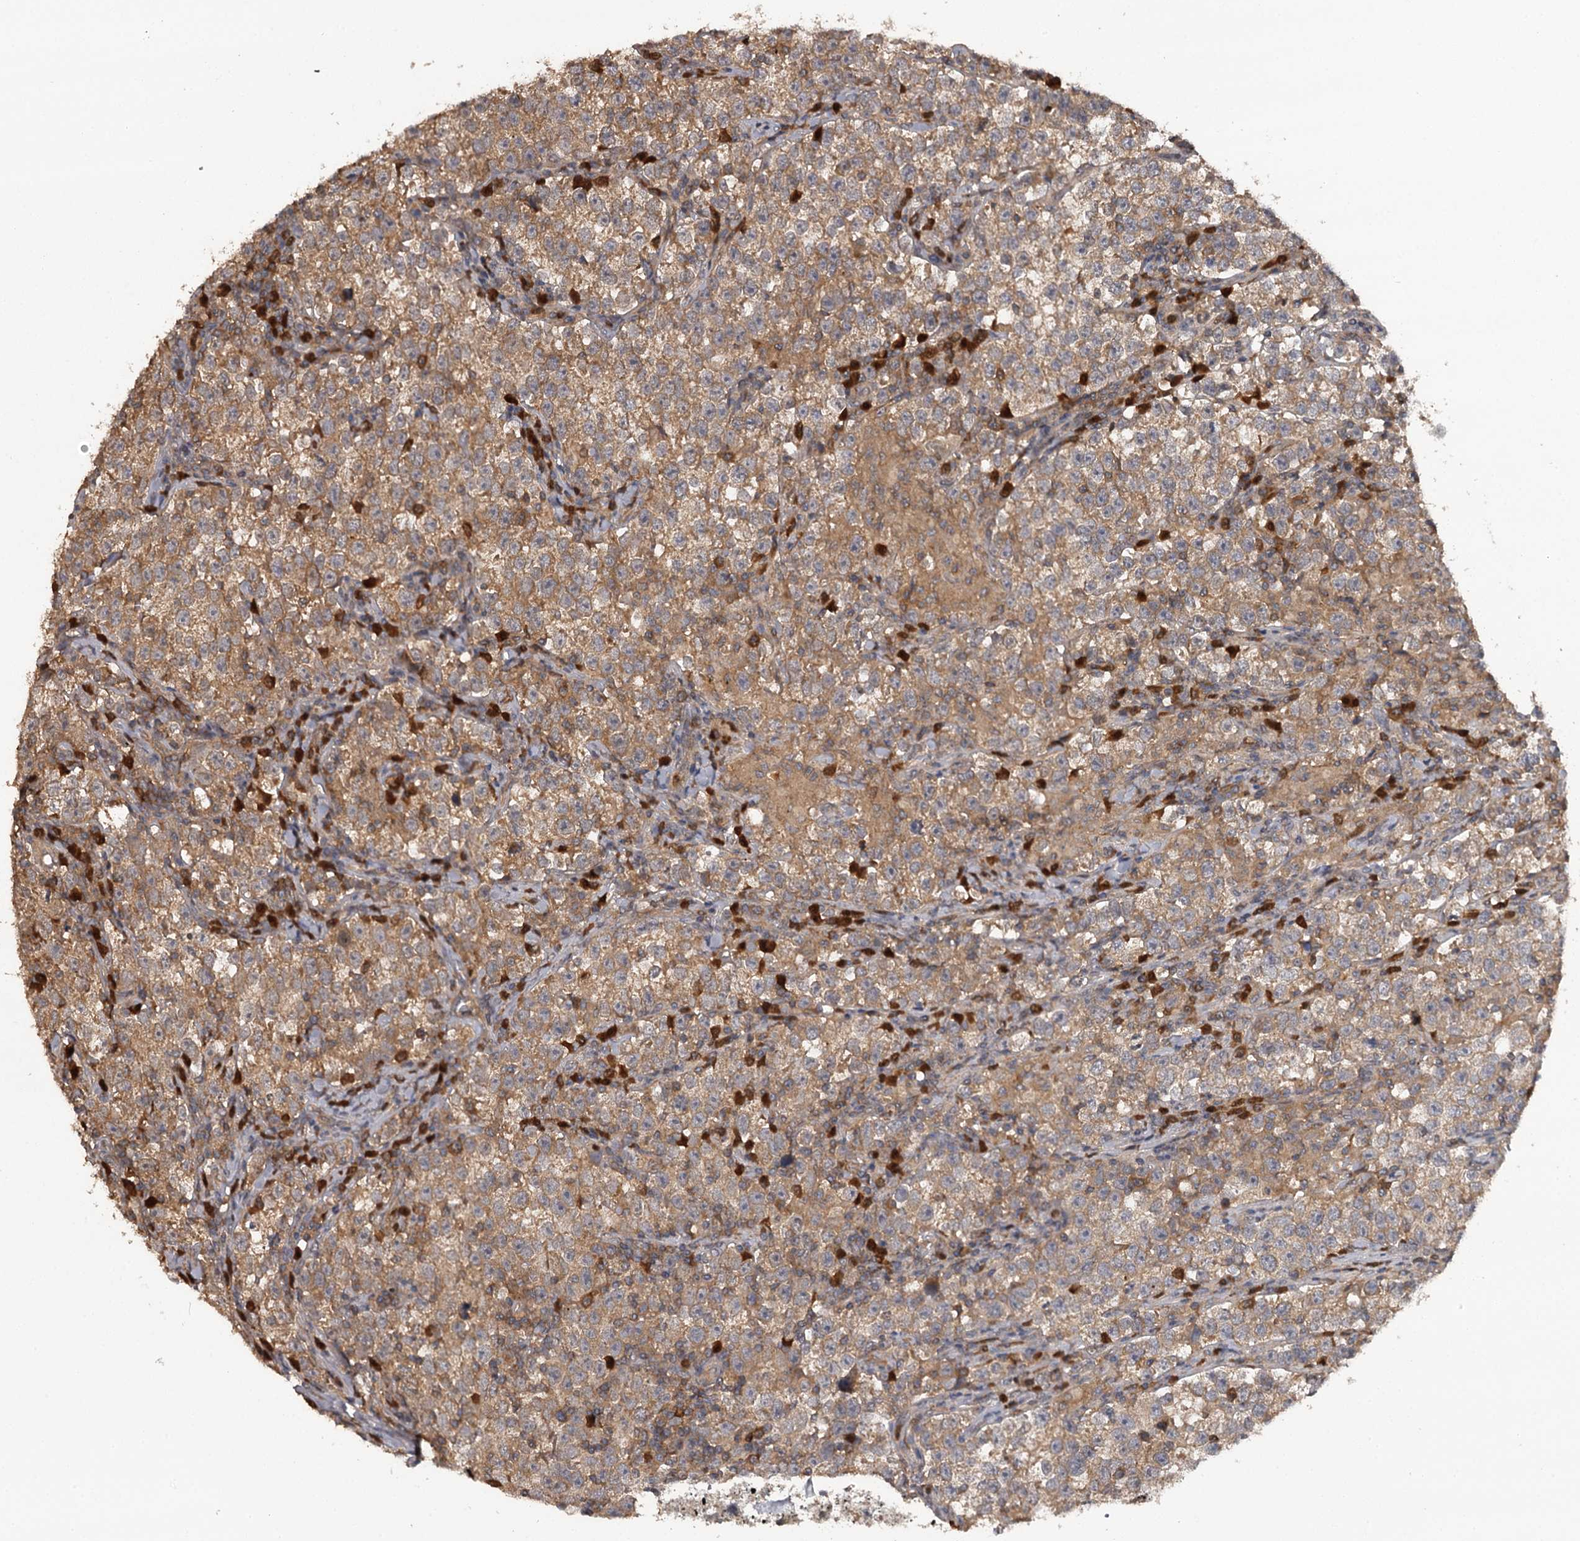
{"staining": {"intensity": "moderate", "quantity": ">75%", "location": "cytoplasmic/membranous"}, "tissue": "testis cancer", "cell_type": "Tumor cells", "image_type": "cancer", "snomed": [{"axis": "morphology", "description": "Normal tissue, NOS"}, {"axis": "morphology", "description": "Seminoma, NOS"}, {"axis": "topography", "description": "Testis"}], "caption": "Testis cancer was stained to show a protein in brown. There is medium levels of moderate cytoplasmic/membranous positivity in approximately >75% of tumor cells.", "gene": "TTC12", "patient": {"sex": "male", "age": 43}}